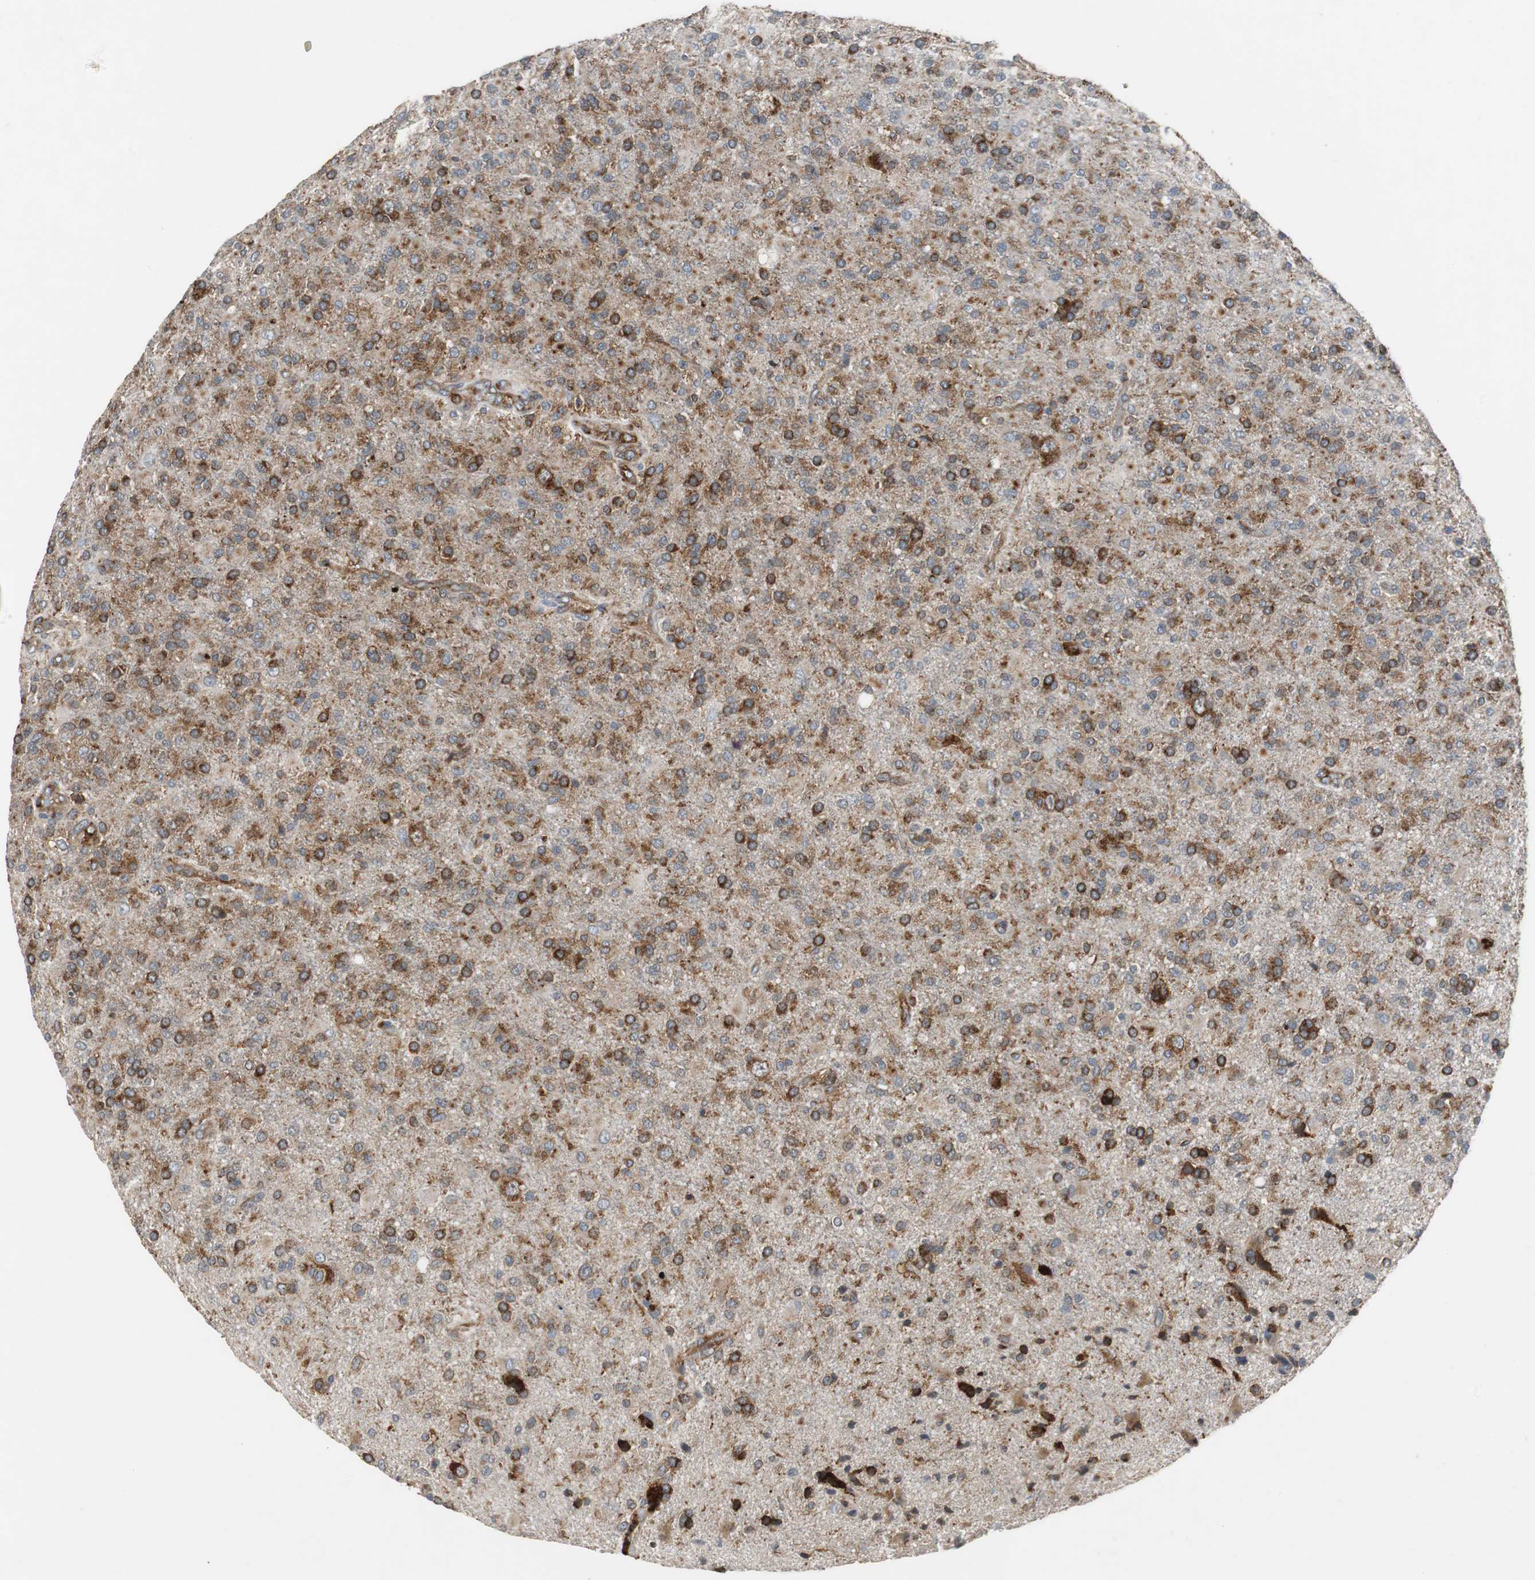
{"staining": {"intensity": "moderate", "quantity": "25%-75%", "location": "cytoplasmic/membranous"}, "tissue": "glioma", "cell_type": "Tumor cells", "image_type": "cancer", "snomed": [{"axis": "morphology", "description": "Glioma, malignant, High grade"}, {"axis": "topography", "description": "Brain"}], "caption": "High-power microscopy captured an IHC image of glioma, revealing moderate cytoplasmic/membranous expression in approximately 25%-75% of tumor cells. (Stains: DAB (3,3'-diaminobenzidine) in brown, nuclei in blue, Microscopy: brightfield microscopy at high magnification).", "gene": "SORT1", "patient": {"sex": "male", "age": 71}}